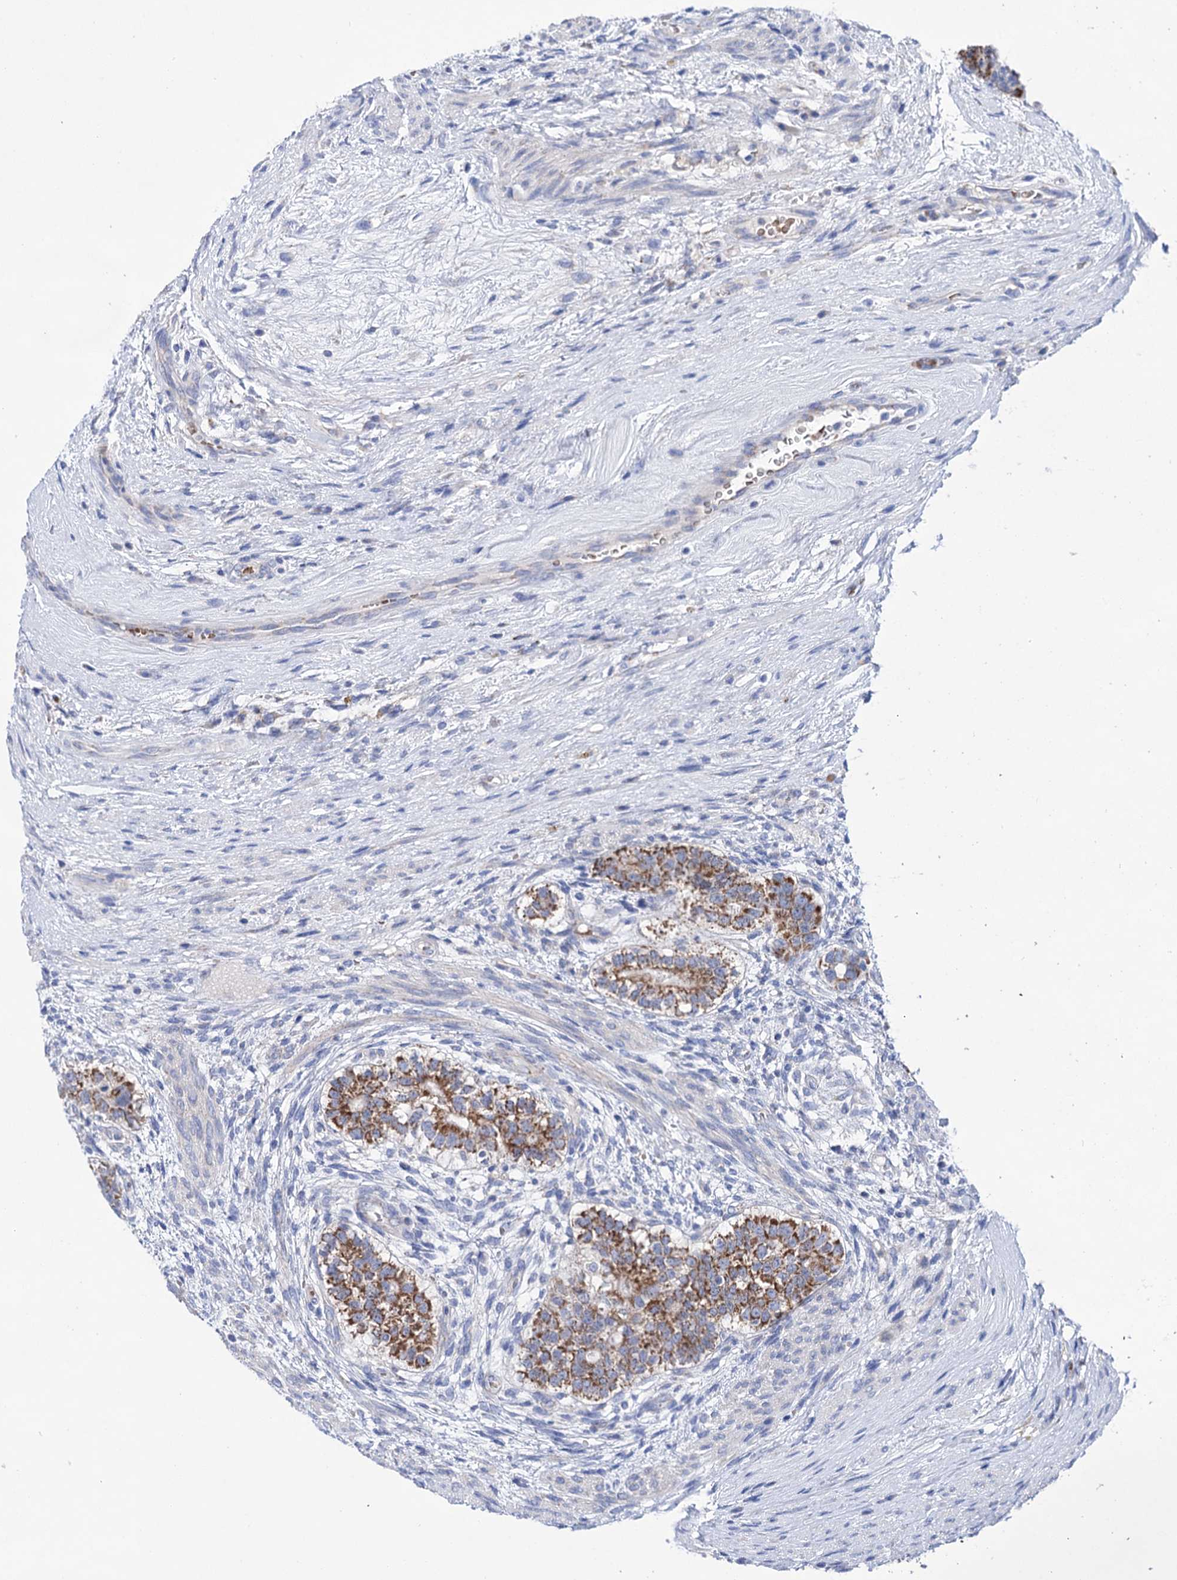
{"staining": {"intensity": "moderate", "quantity": ">75%", "location": "cytoplasmic/membranous"}, "tissue": "testis cancer", "cell_type": "Tumor cells", "image_type": "cancer", "snomed": [{"axis": "morphology", "description": "Carcinoma, Embryonal, NOS"}, {"axis": "topography", "description": "Testis"}], "caption": "The histopathology image demonstrates staining of testis embryonal carcinoma, revealing moderate cytoplasmic/membranous protein expression (brown color) within tumor cells.", "gene": "YARS2", "patient": {"sex": "male", "age": 26}}